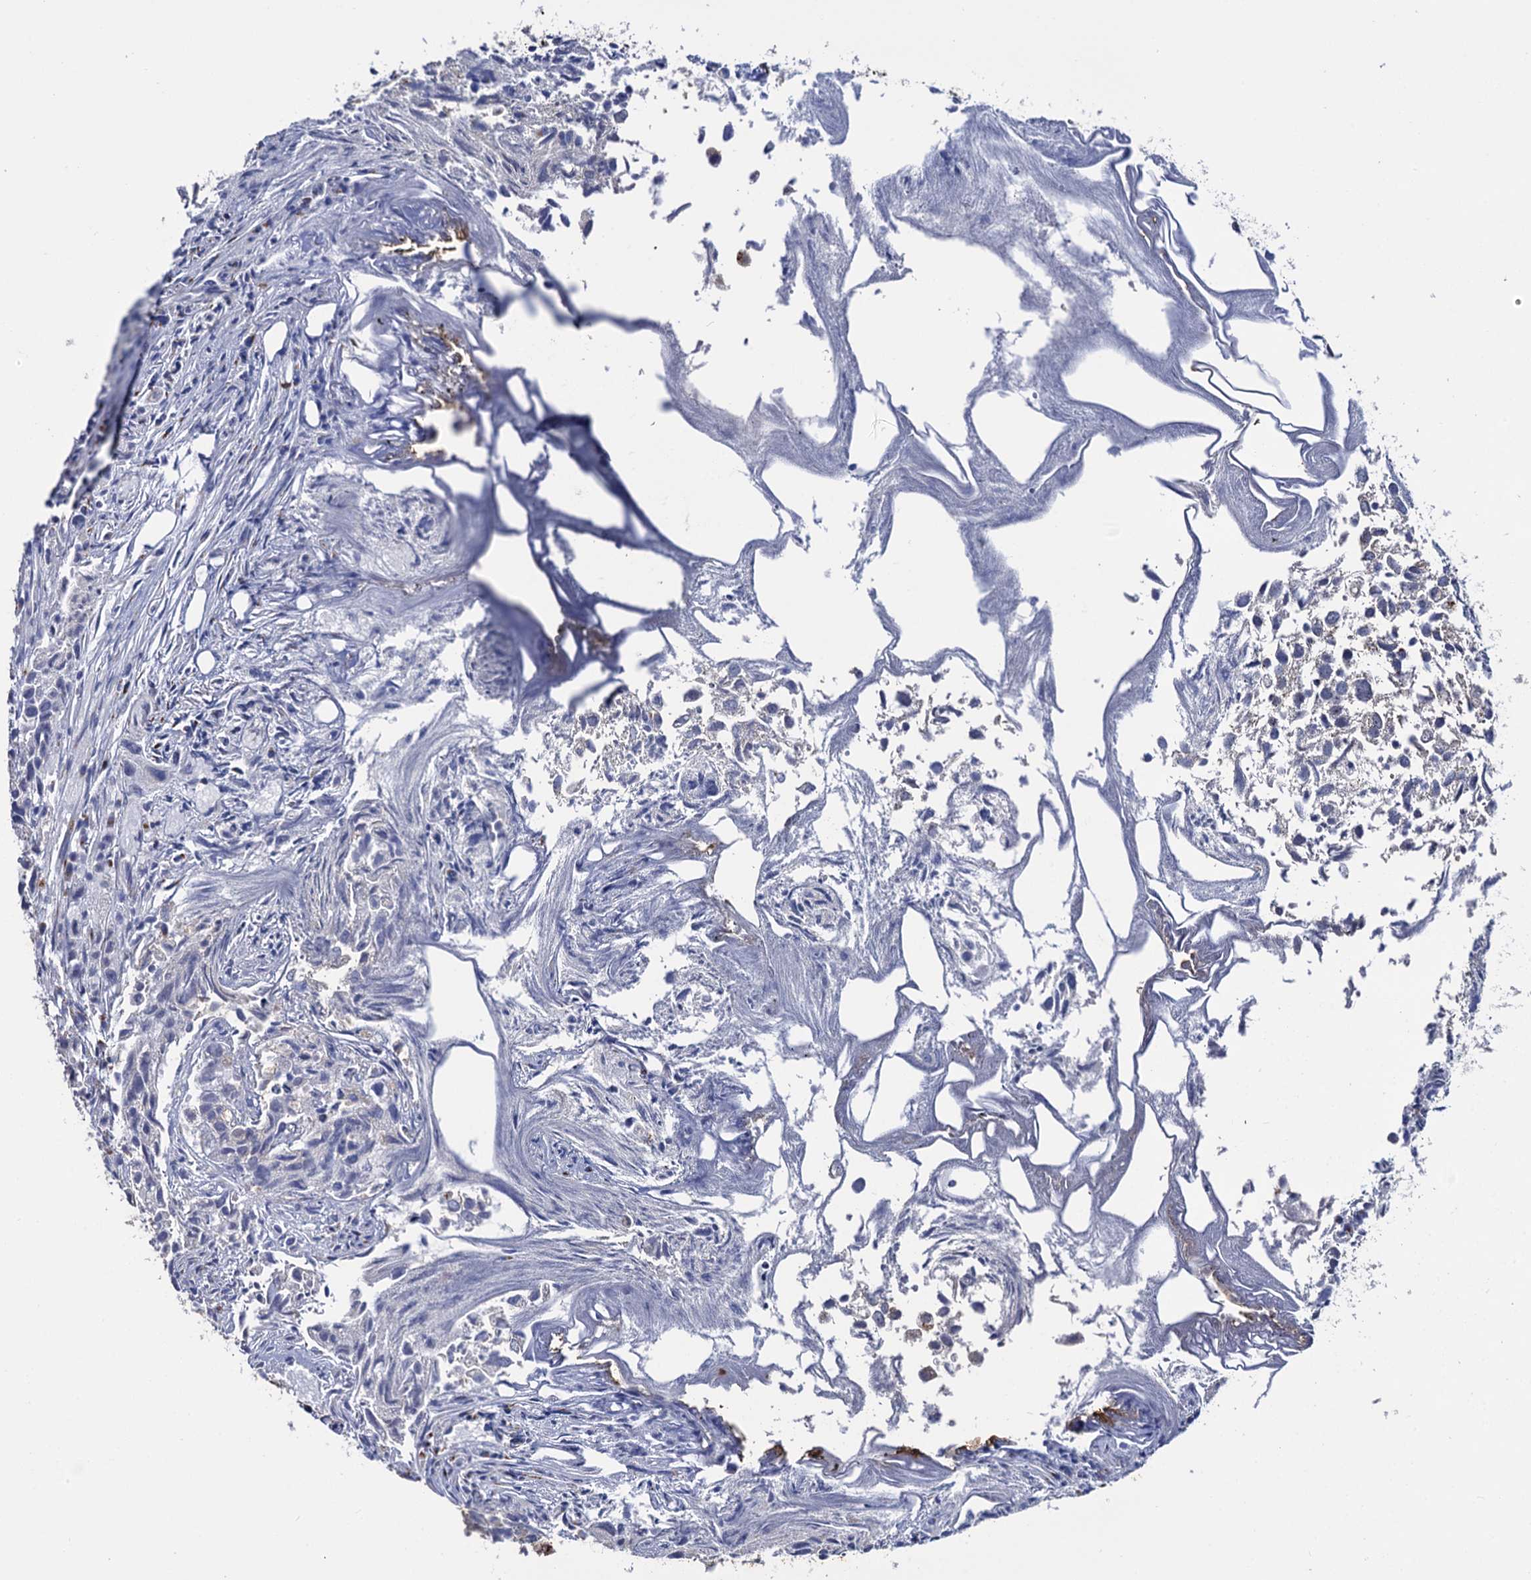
{"staining": {"intensity": "negative", "quantity": "none", "location": "none"}, "tissue": "urothelial cancer", "cell_type": "Tumor cells", "image_type": "cancer", "snomed": [{"axis": "morphology", "description": "Urothelial carcinoma, High grade"}, {"axis": "topography", "description": "Urinary bladder"}], "caption": "A histopathology image of human urothelial carcinoma (high-grade) is negative for staining in tumor cells.", "gene": "THAP2", "patient": {"sex": "female", "age": 75}}